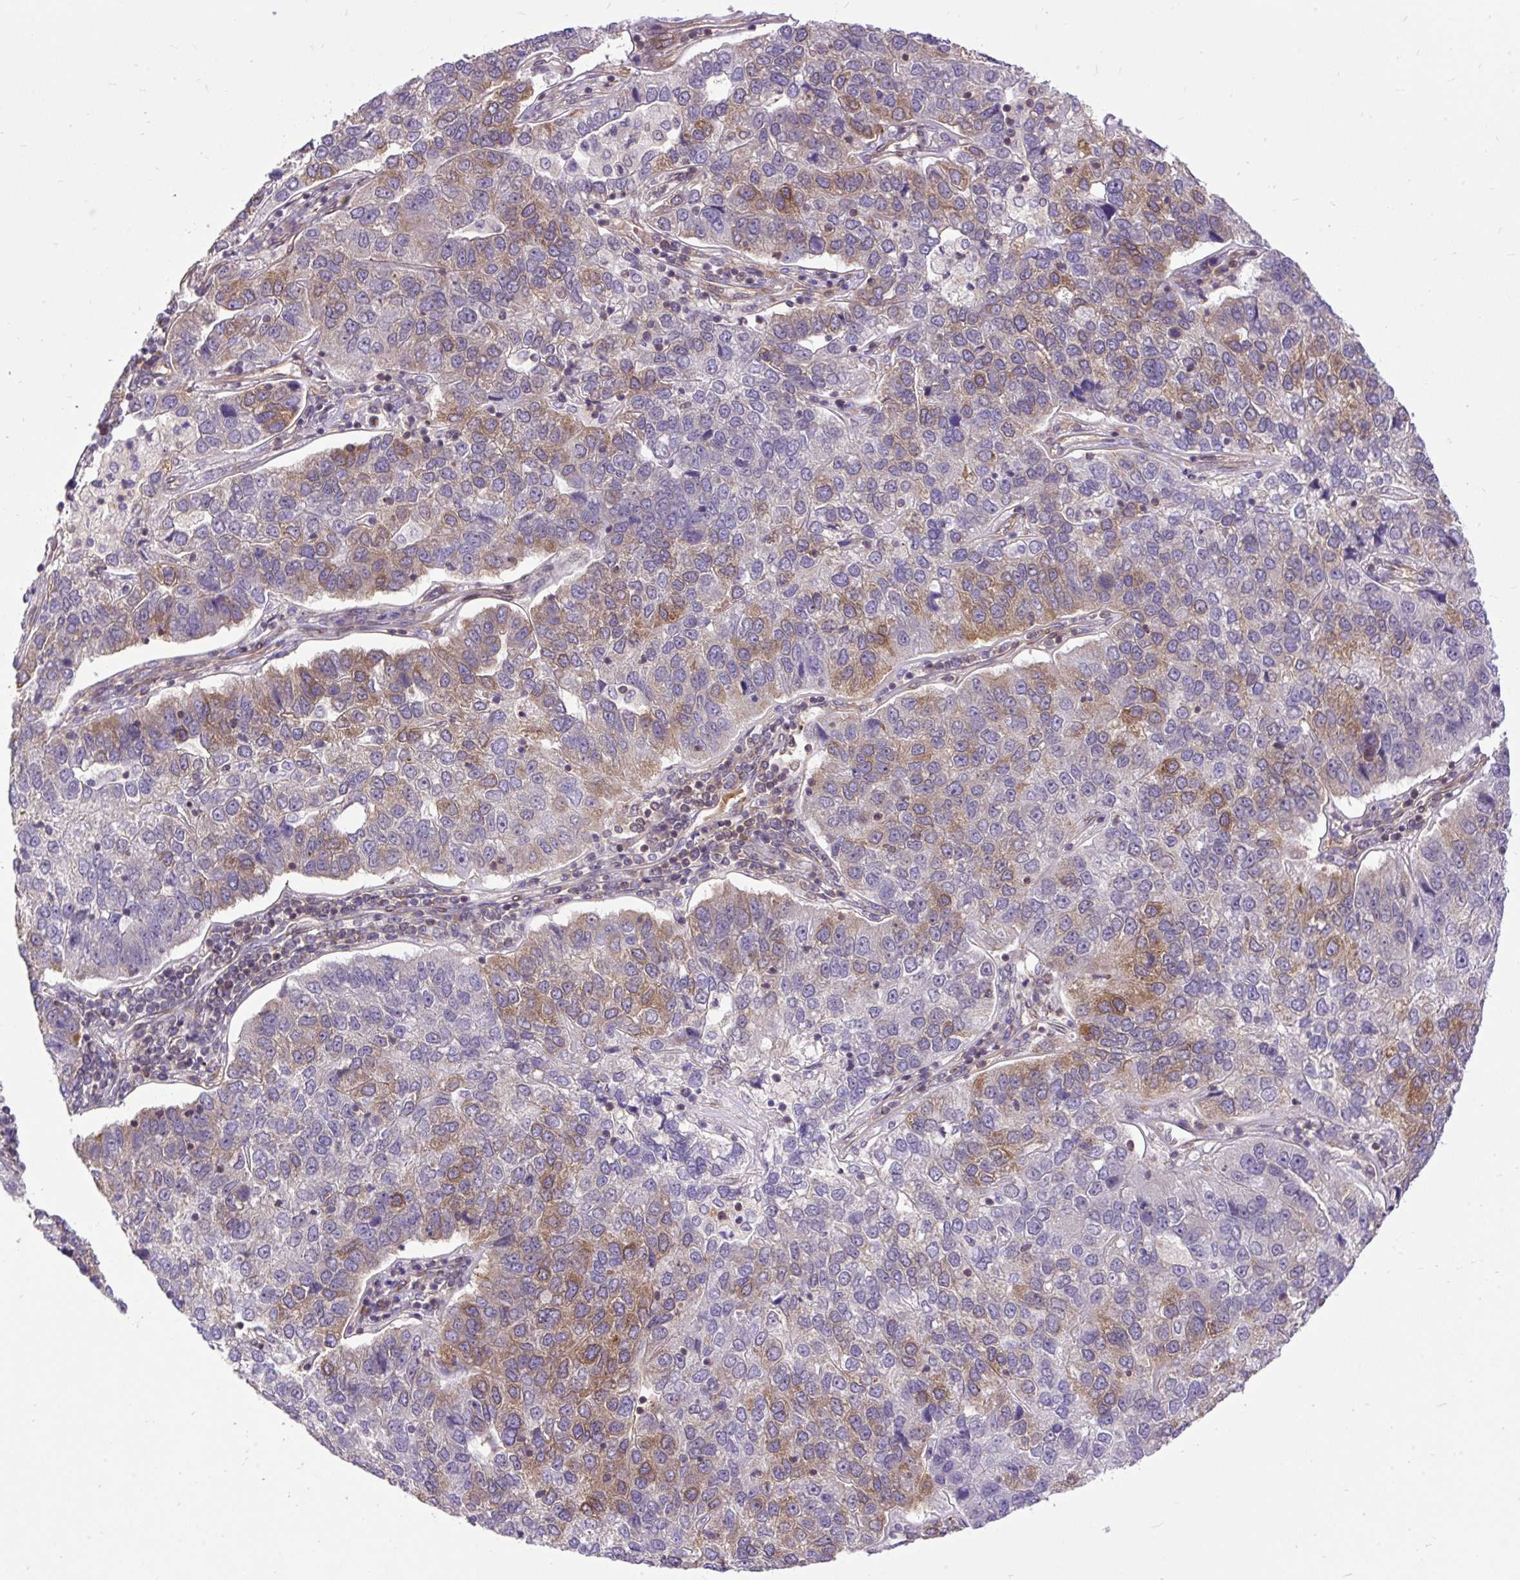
{"staining": {"intensity": "strong", "quantity": "<25%", "location": "cytoplasmic/membranous"}, "tissue": "pancreatic cancer", "cell_type": "Tumor cells", "image_type": "cancer", "snomed": [{"axis": "morphology", "description": "Adenocarcinoma, NOS"}, {"axis": "topography", "description": "Pancreas"}], "caption": "Immunohistochemistry (IHC) (DAB) staining of pancreatic cancer demonstrates strong cytoplasmic/membranous protein positivity in approximately <25% of tumor cells. The protein is shown in brown color, while the nuclei are stained blue.", "gene": "TRIM17", "patient": {"sex": "female", "age": 61}}